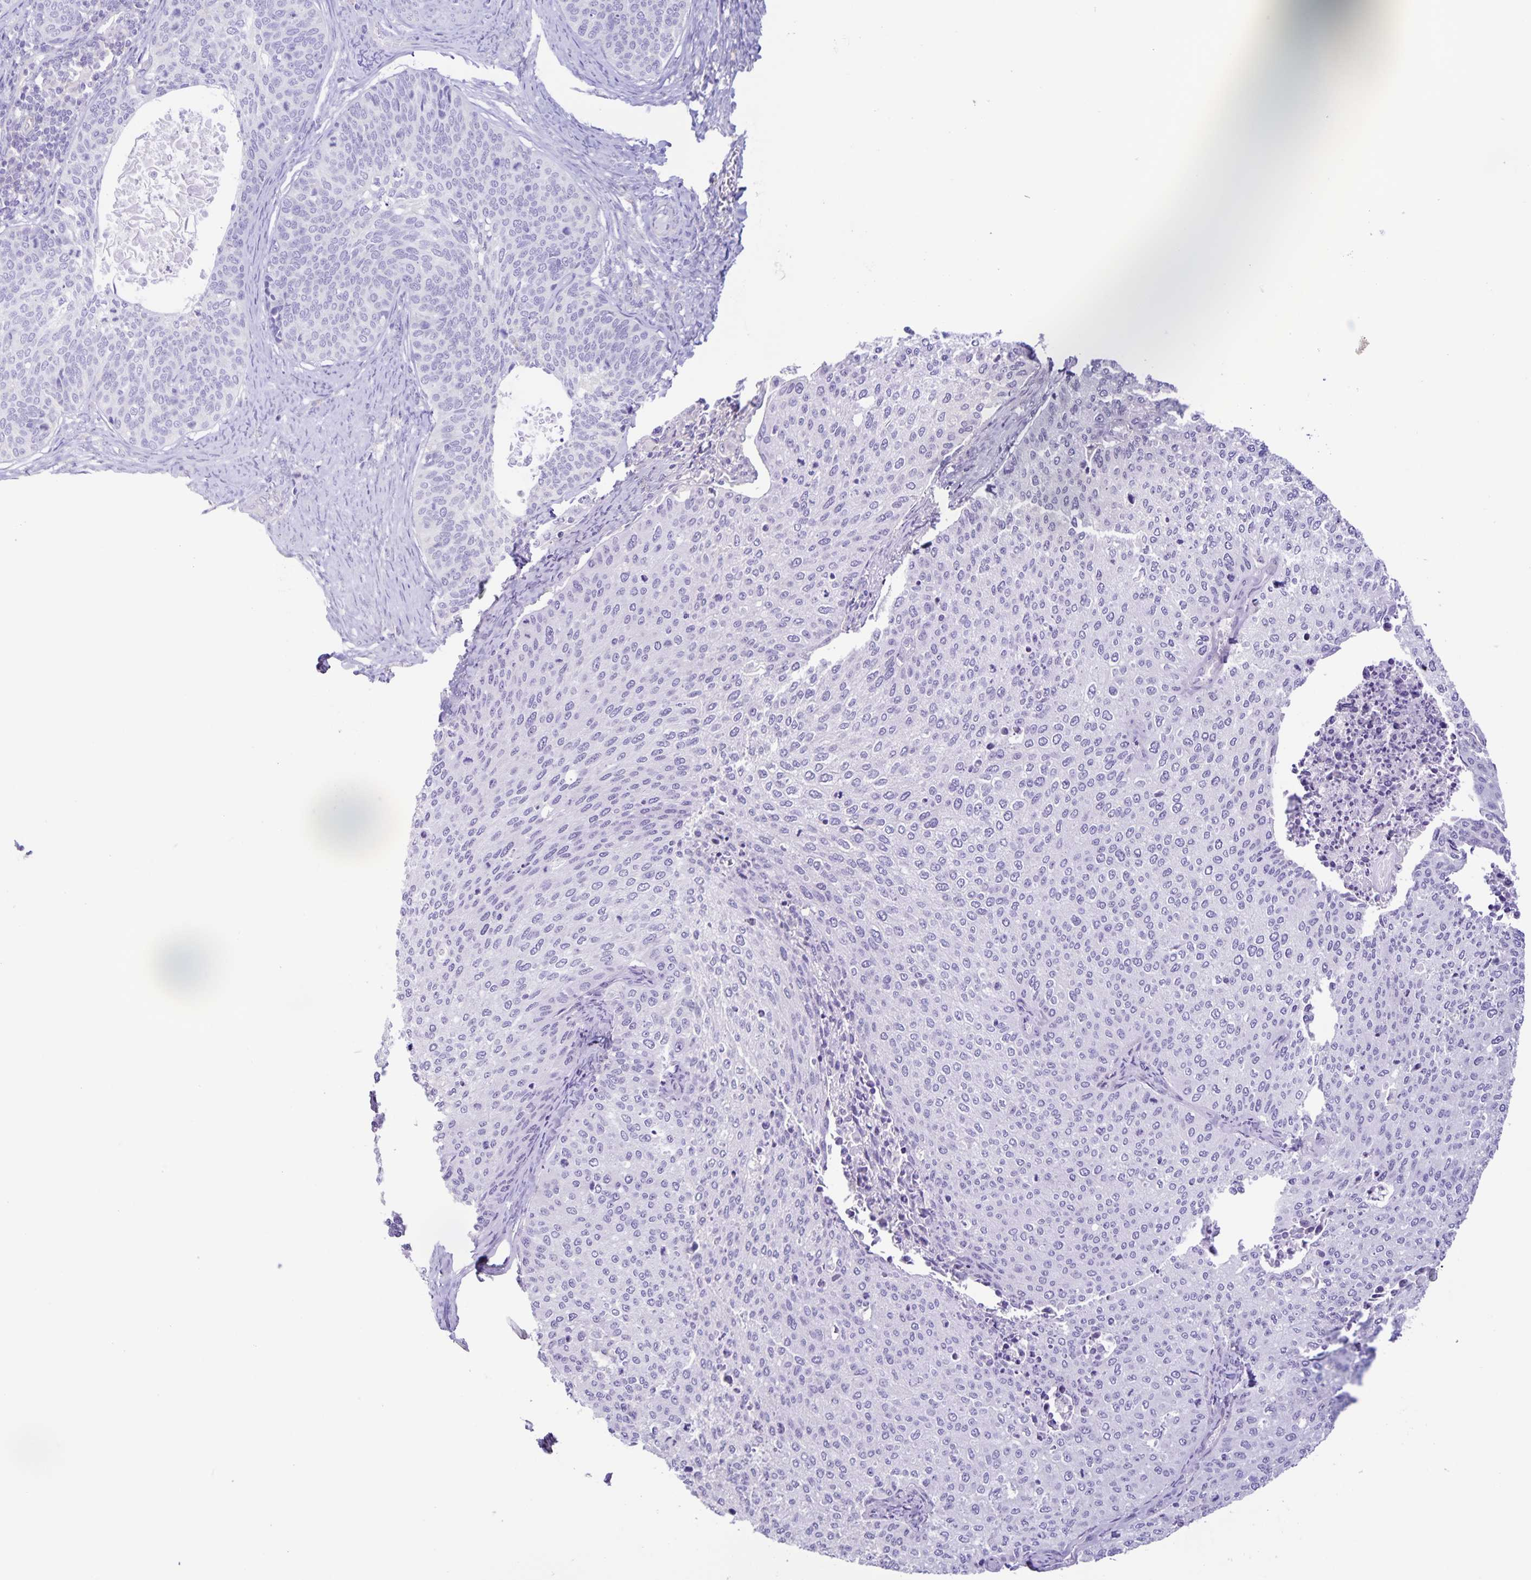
{"staining": {"intensity": "negative", "quantity": "none", "location": "none"}, "tissue": "cervical cancer", "cell_type": "Tumor cells", "image_type": "cancer", "snomed": [{"axis": "morphology", "description": "Squamous cell carcinoma, NOS"}, {"axis": "topography", "description": "Cervix"}], "caption": "This is an immunohistochemistry (IHC) micrograph of human cervical cancer. There is no staining in tumor cells.", "gene": "BOLL", "patient": {"sex": "female", "age": 38}}